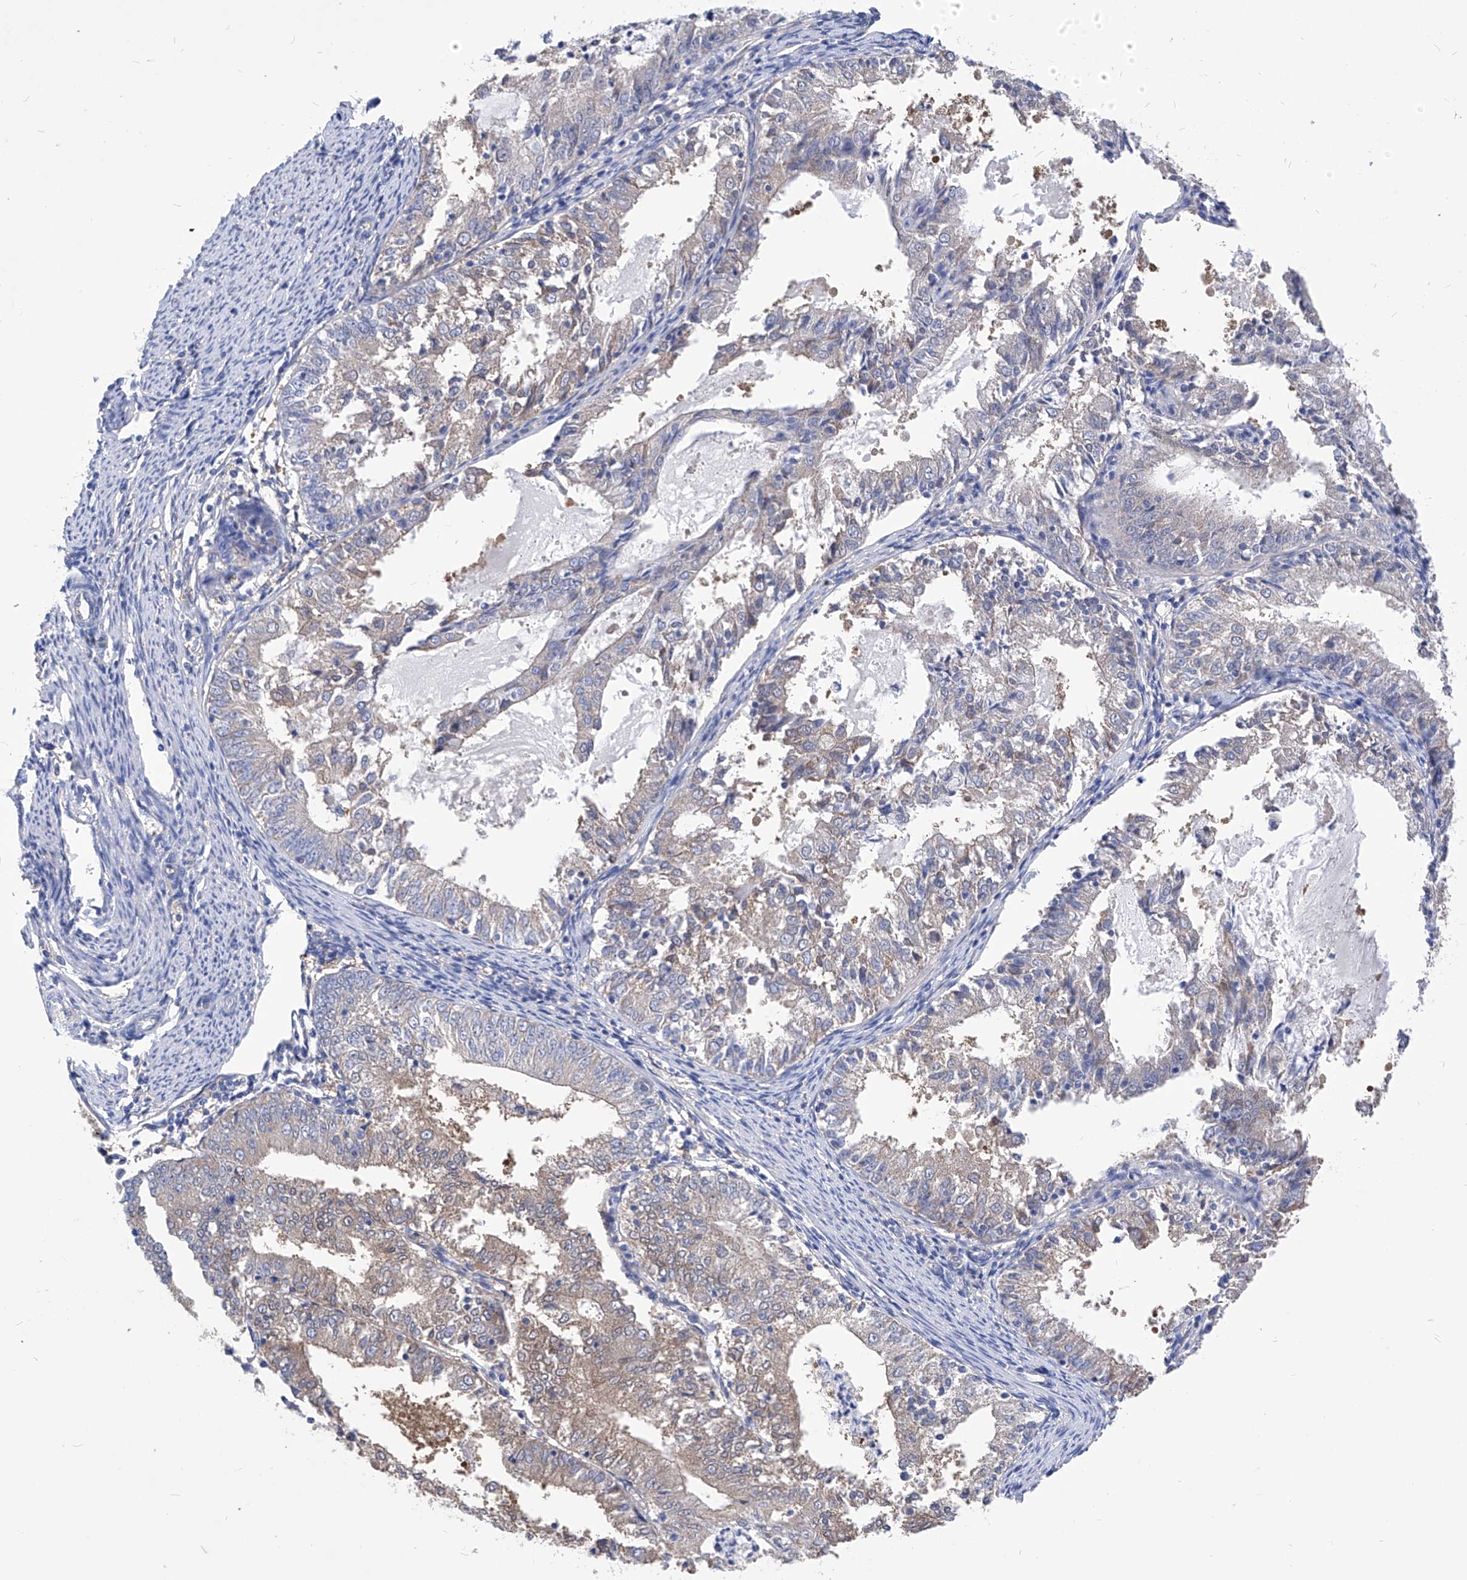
{"staining": {"intensity": "weak", "quantity": "<25%", "location": "cytoplasmic/membranous"}, "tissue": "endometrial cancer", "cell_type": "Tumor cells", "image_type": "cancer", "snomed": [{"axis": "morphology", "description": "Adenocarcinoma, NOS"}, {"axis": "topography", "description": "Endometrium"}], "caption": "The photomicrograph displays no staining of tumor cells in adenocarcinoma (endometrial).", "gene": "XPNPEP1", "patient": {"sex": "female", "age": 57}}